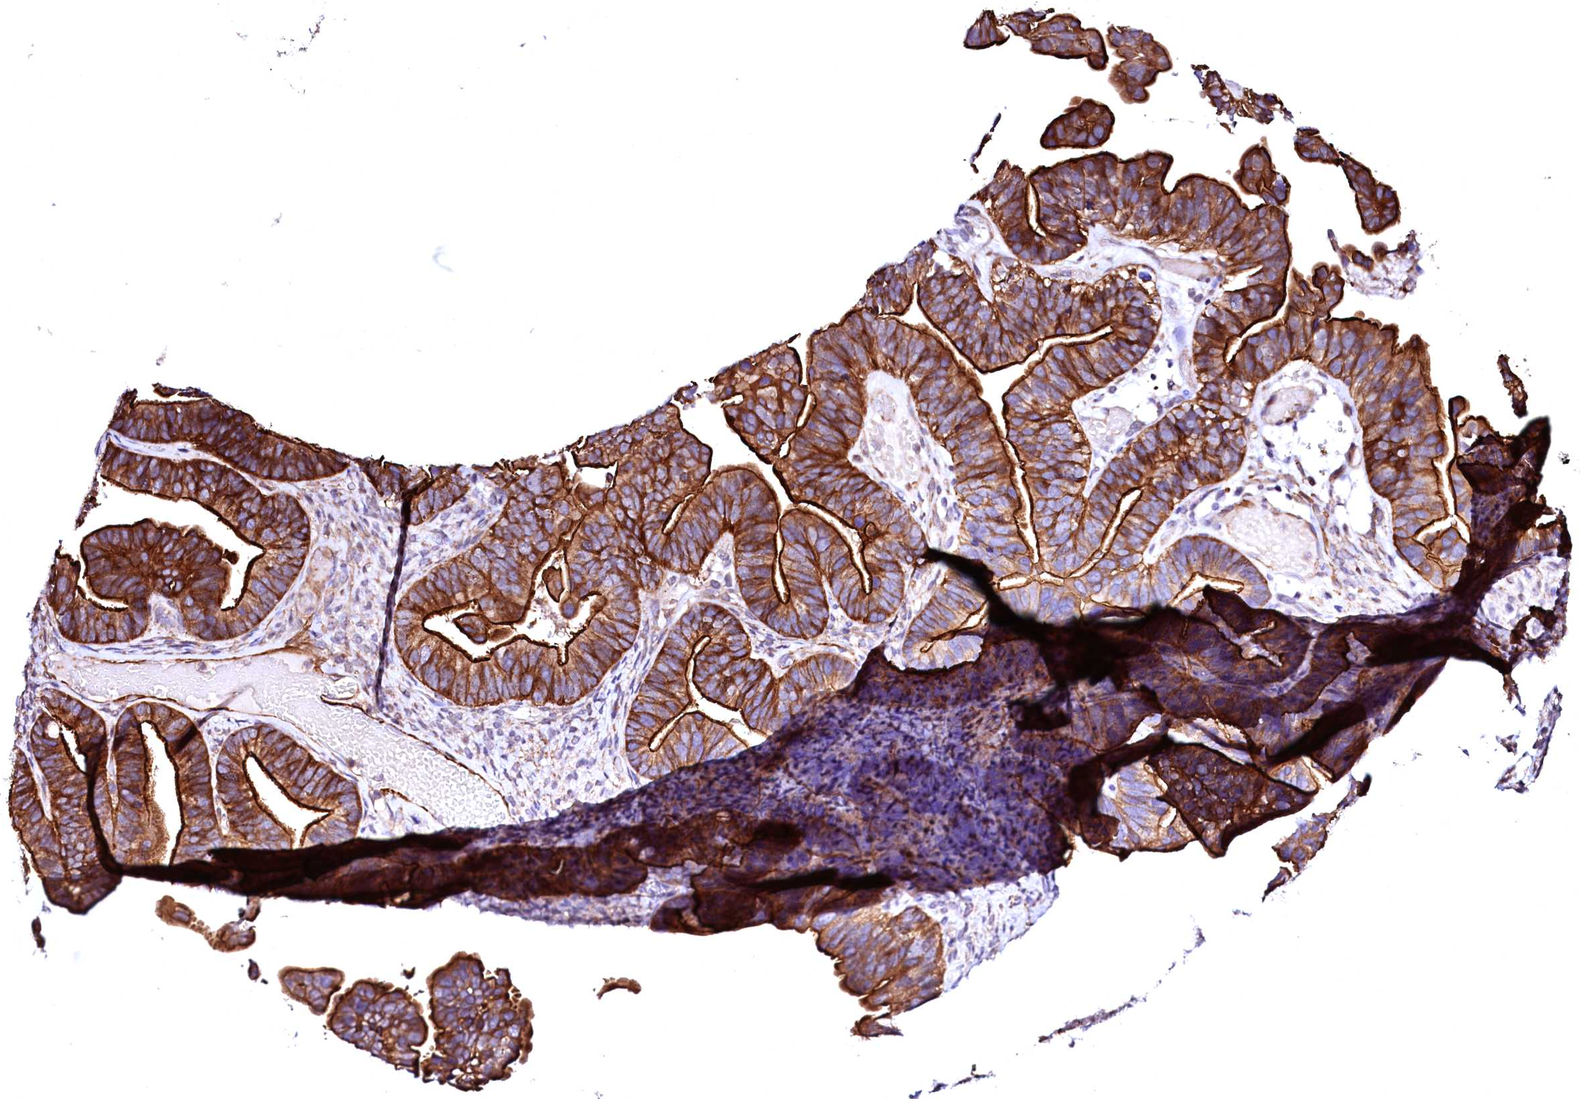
{"staining": {"intensity": "strong", "quantity": ">75%", "location": "cytoplasmic/membranous"}, "tissue": "ovarian cancer", "cell_type": "Tumor cells", "image_type": "cancer", "snomed": [{"axis": "morphology", "description": "Cystadenocarcinoma, serous, NOS"}, {"axis": "topography", "description": "Ovary"}], "caption": "This is an image of immunohistochemistry staining of ovarian cancer, which shows strong staining in the cytoplasmic/membranous of tumor cells.", "gene": "GPR176", "patient": {"sex": "female", "age": 56}}